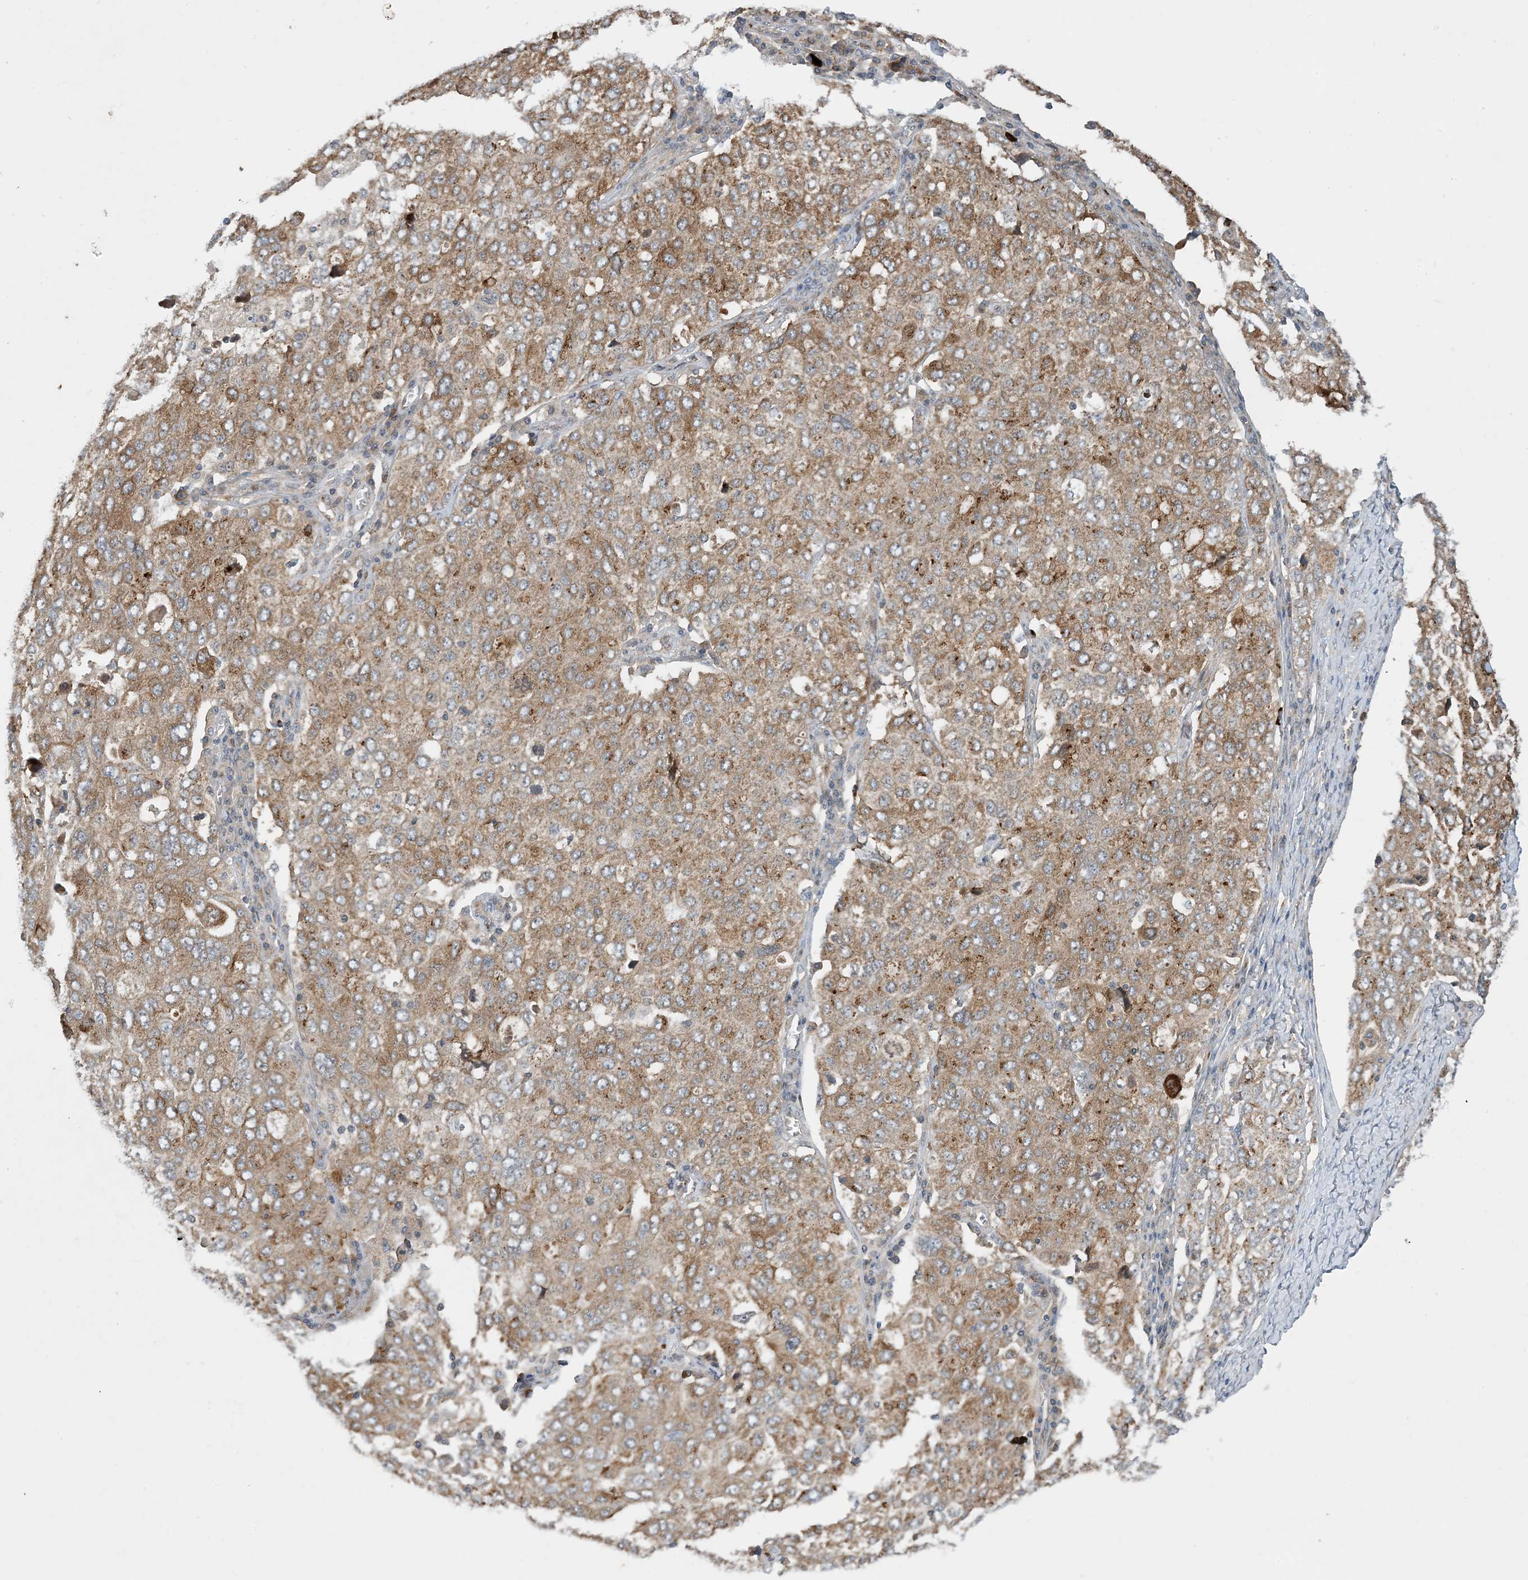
{"staining": {"intensity": "moderate", "quantity": ">75%", "location": "cytoplasmic/membranous"}, "tissue": "ovarian cancer", "cell_type": "Tumor cells", "image_type": "cancer", "snomed": [{"axis": "morphology", "description": "Carcinoma, endometroid"}, {"axis": "topography", "description": "Ovary"}], "caption": "This image reveals immunohistochemistry staining of endometroid carcinoma (ovarian), with medium moderate cytoplasmic/membranous positivity in about >75% of tumor cells.", "gene": "TINAG", "patient": {"sex": "female", "age": 62}}